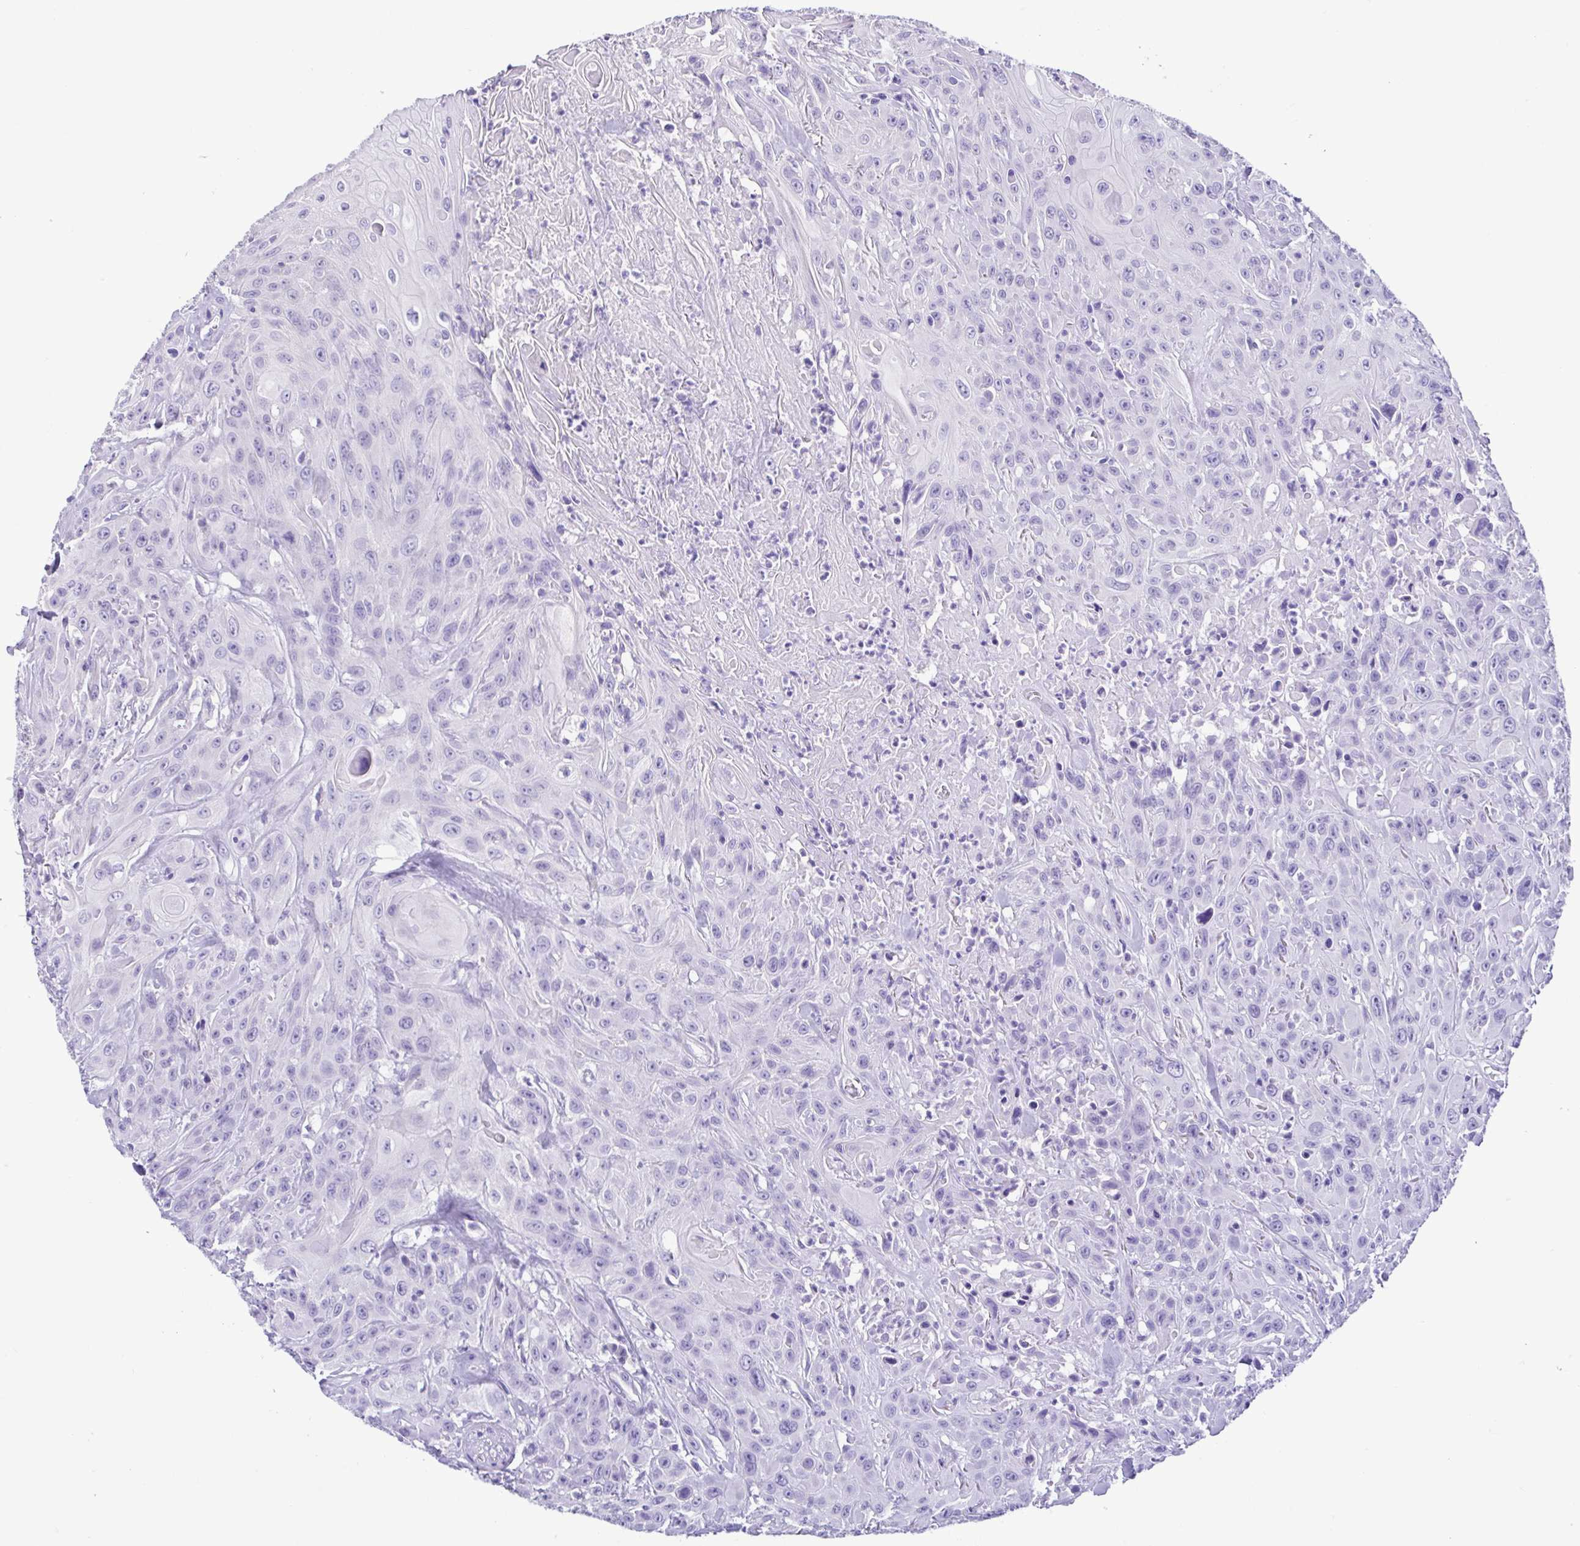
{"staining": {"intensity": "negative", "quantity": "none", "location": "none"}, "tissue": "head and neck cancer", "cell_type": "Tumor cells", "image_type": "cancer", "snomed": [{"axis": "morphology", "description": "Squamous cell carcinoma, NOS"}, {"axis": "topography", "description": "Skin"}, {"axis": "topography", "description": "Head-Neck"}], "caption": "A photomicrograph of human squamous cell carcinoma (head and neck) is negative for staining in tumor cells. (Stains: DAB (3,3'-diaminobenzidine) immunohistochemistry with hematoxylin counter stain, Microscopy: brightfield microscopy at high magnification).", "gene": "CBY2", "patient": {"sex": "male", "age": 80}}